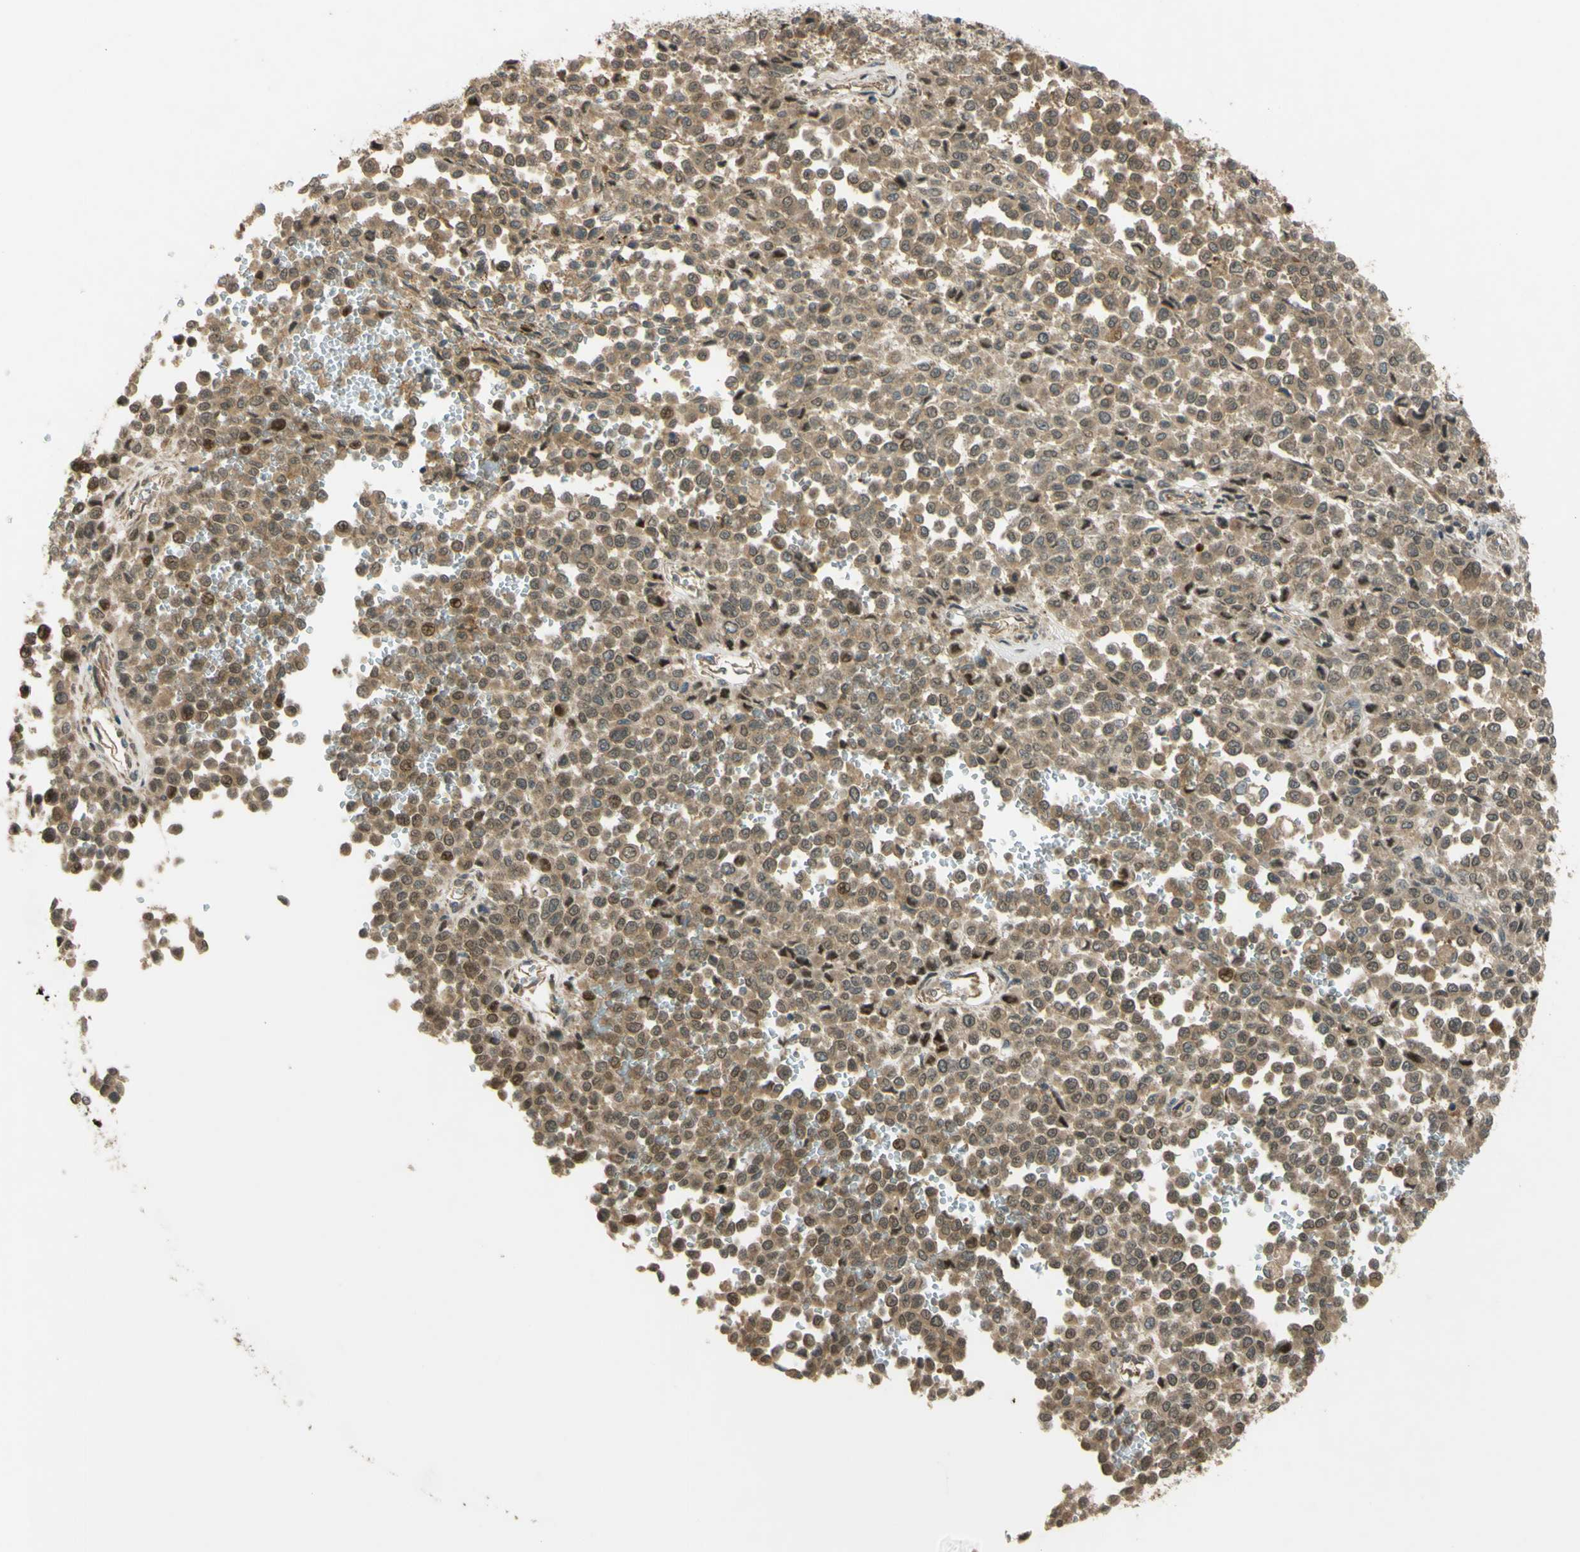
{"staining": {"intensity": "moderate", "quantity": ">75%", "location": "cytoplasmic/membranous"}, "tissue": "melanoma", "cell_type": "Tumor cells", "image_type": "cancer", "snomed": [{"axis": "morphology", "description": "Malignant melanoma, Metastatic site"}, {"axis": "topography", "description": "Pancreas"}], "caption": "Protein expression by immunohistochemistry (IHC) shows moderate cytoplasmic/membranous positivity in approximately >75% of tumor cells in melanoma.", "gene": "FLII", "patient": {"sex": "female", "age": 30}}